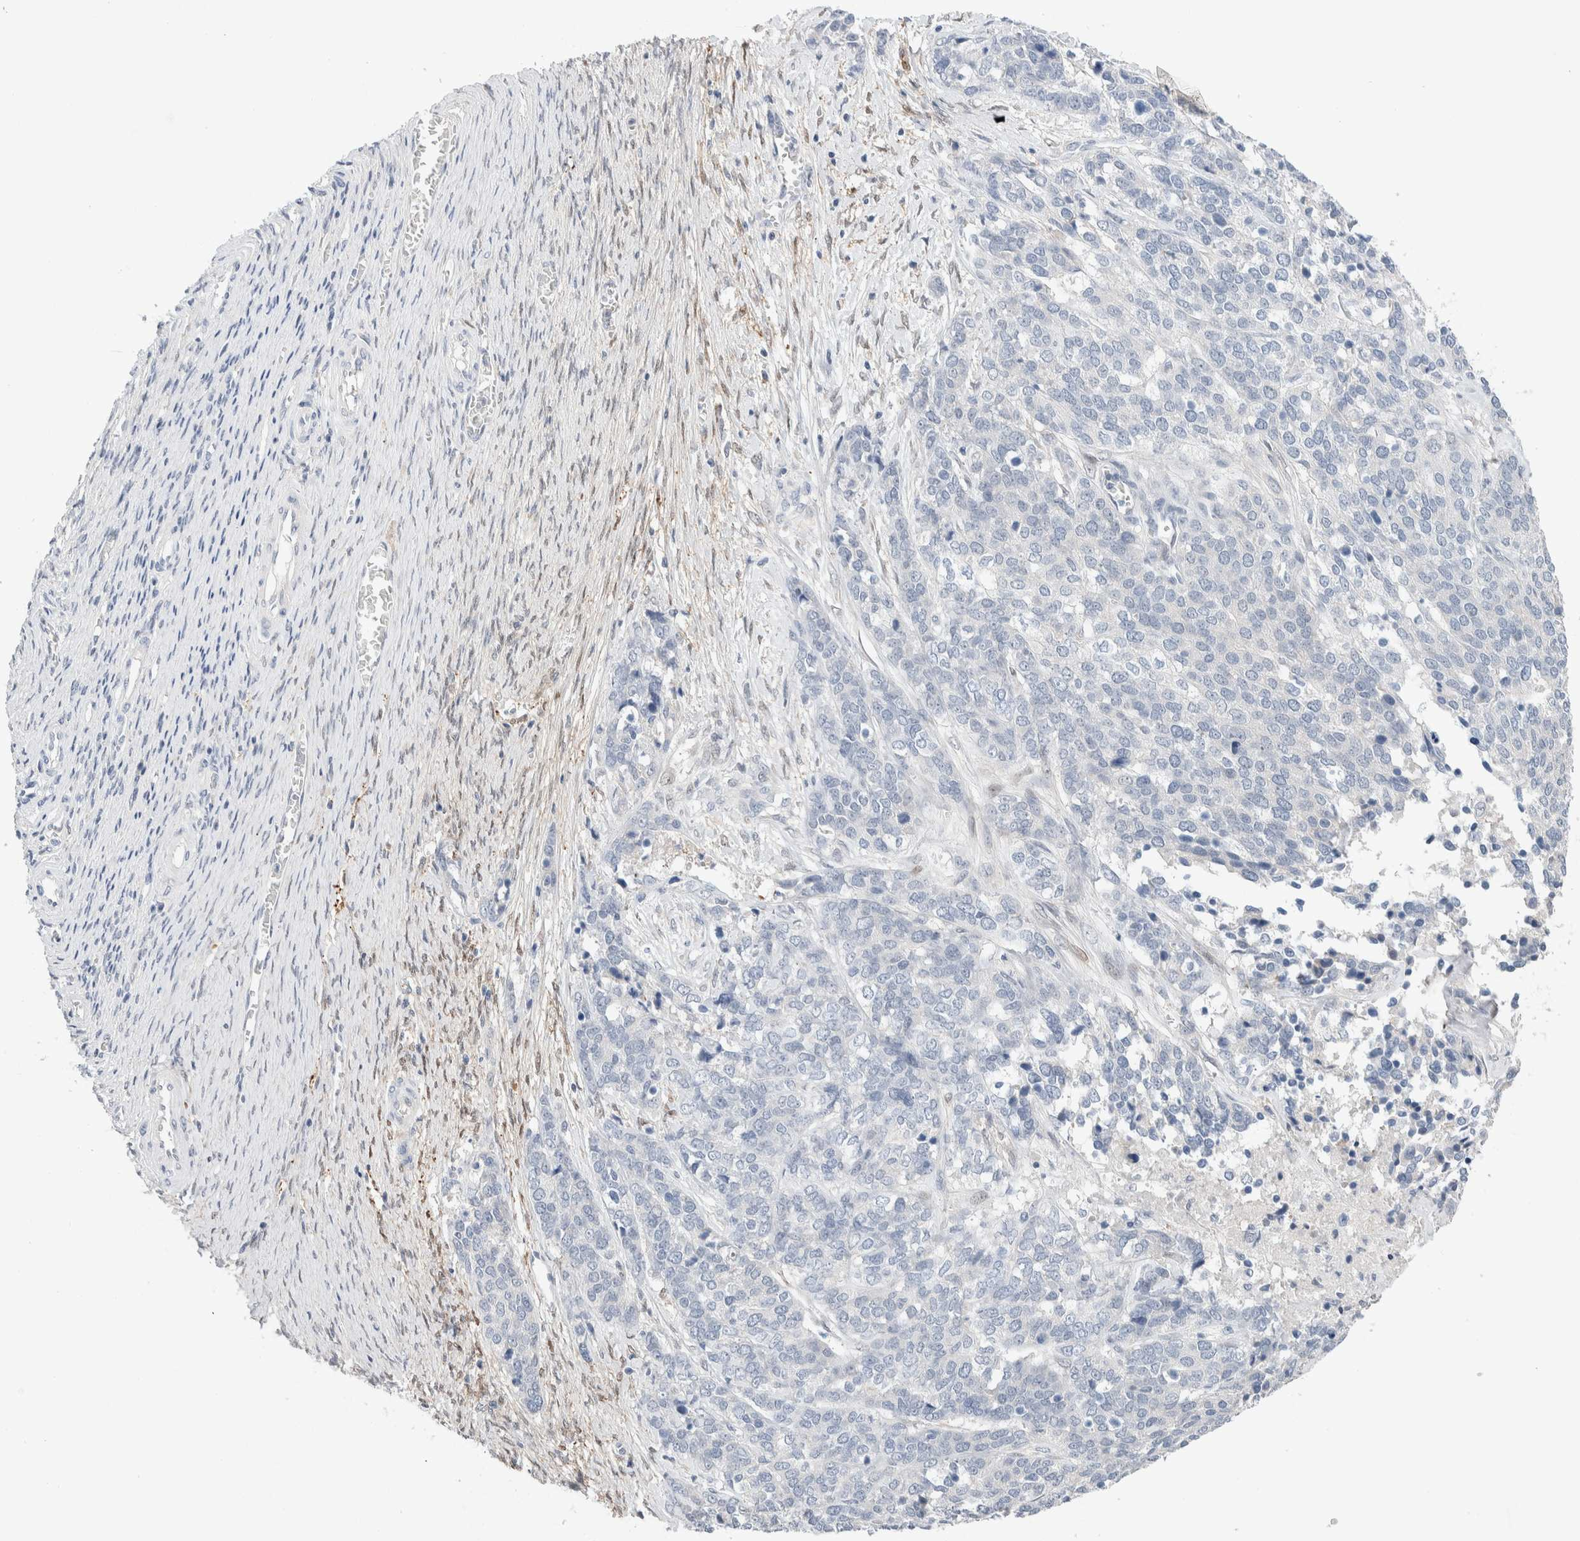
{"staining": {"intensity": "negative", "quantity": "none", "location": "none"}, "tissue": "ovarian cancer", "cell_type": "Tumor cells", "image_type": "cancer", "snomed": [{"axis": "morphology", "description": "Cystadenocarcinoma, serous, NOS"}, {"axis": "topography", "description": "Ovary"}], "caption": "Immunohistochemical staining of ovarian serous cystadenocarcinoma shows no significant positivity in tumor cells.", "gene": "DNAJB6", "patient": {"sex": "female", "age": 44}}